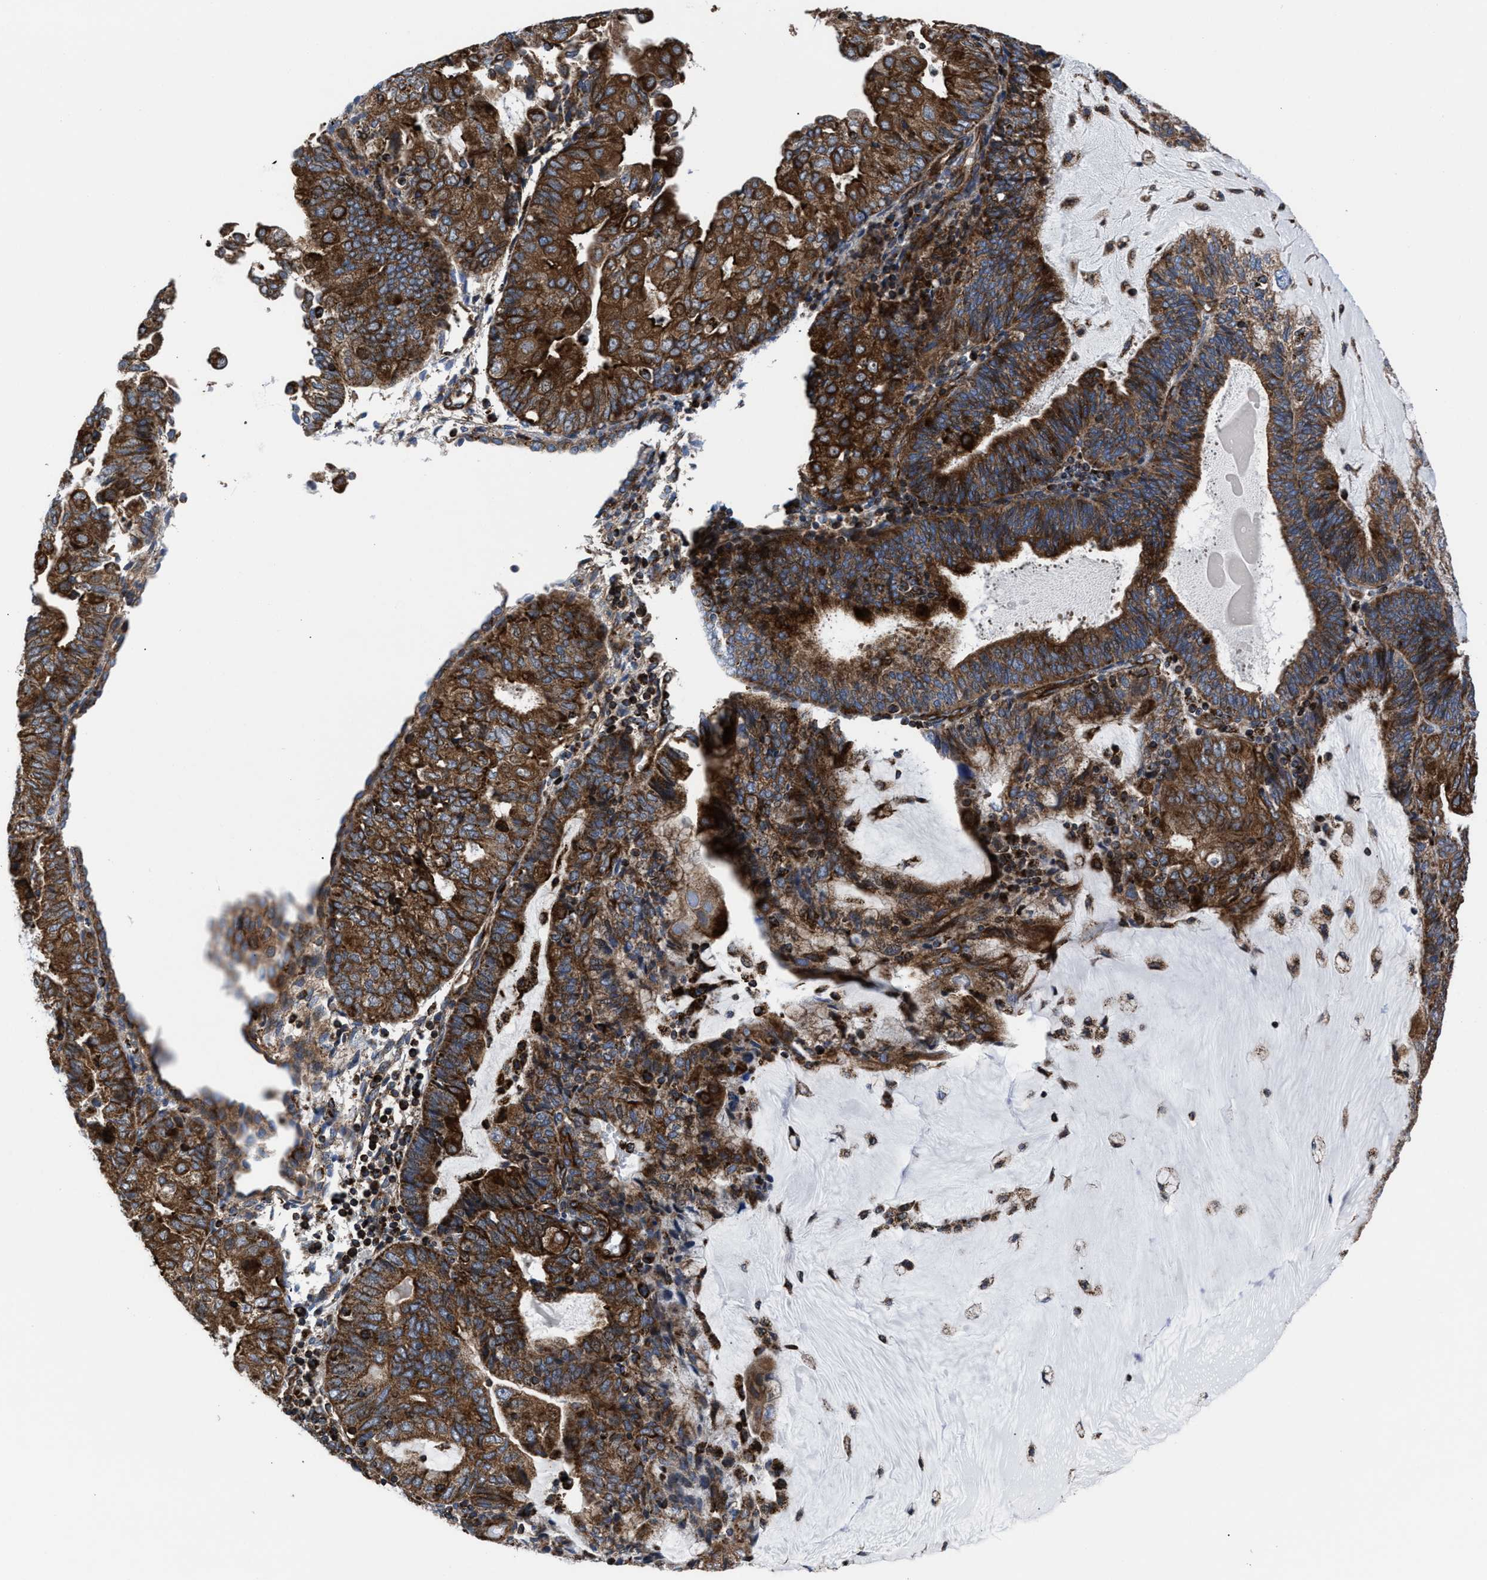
{"staining": {"intensity": "strong", "quantity": ">75%", "location": "cytoplasmic/membranous"}, "tissue": "endometrial cancer", "cell_type": "Tumor cells", "image_type": "cancer", "snomed": [{"axis": "morphology", "description": "Adenocarcinoma, NOS"}, {"axis": "topography", "description": "Endometrium"}], "caption": "Endometrial adenocarcinoma stained for a protein shows strong cytoplasmic/membranous positivity in tumor cells.", "gene": "PRR15L", "patient": {"sex": "female", "age": 81}}